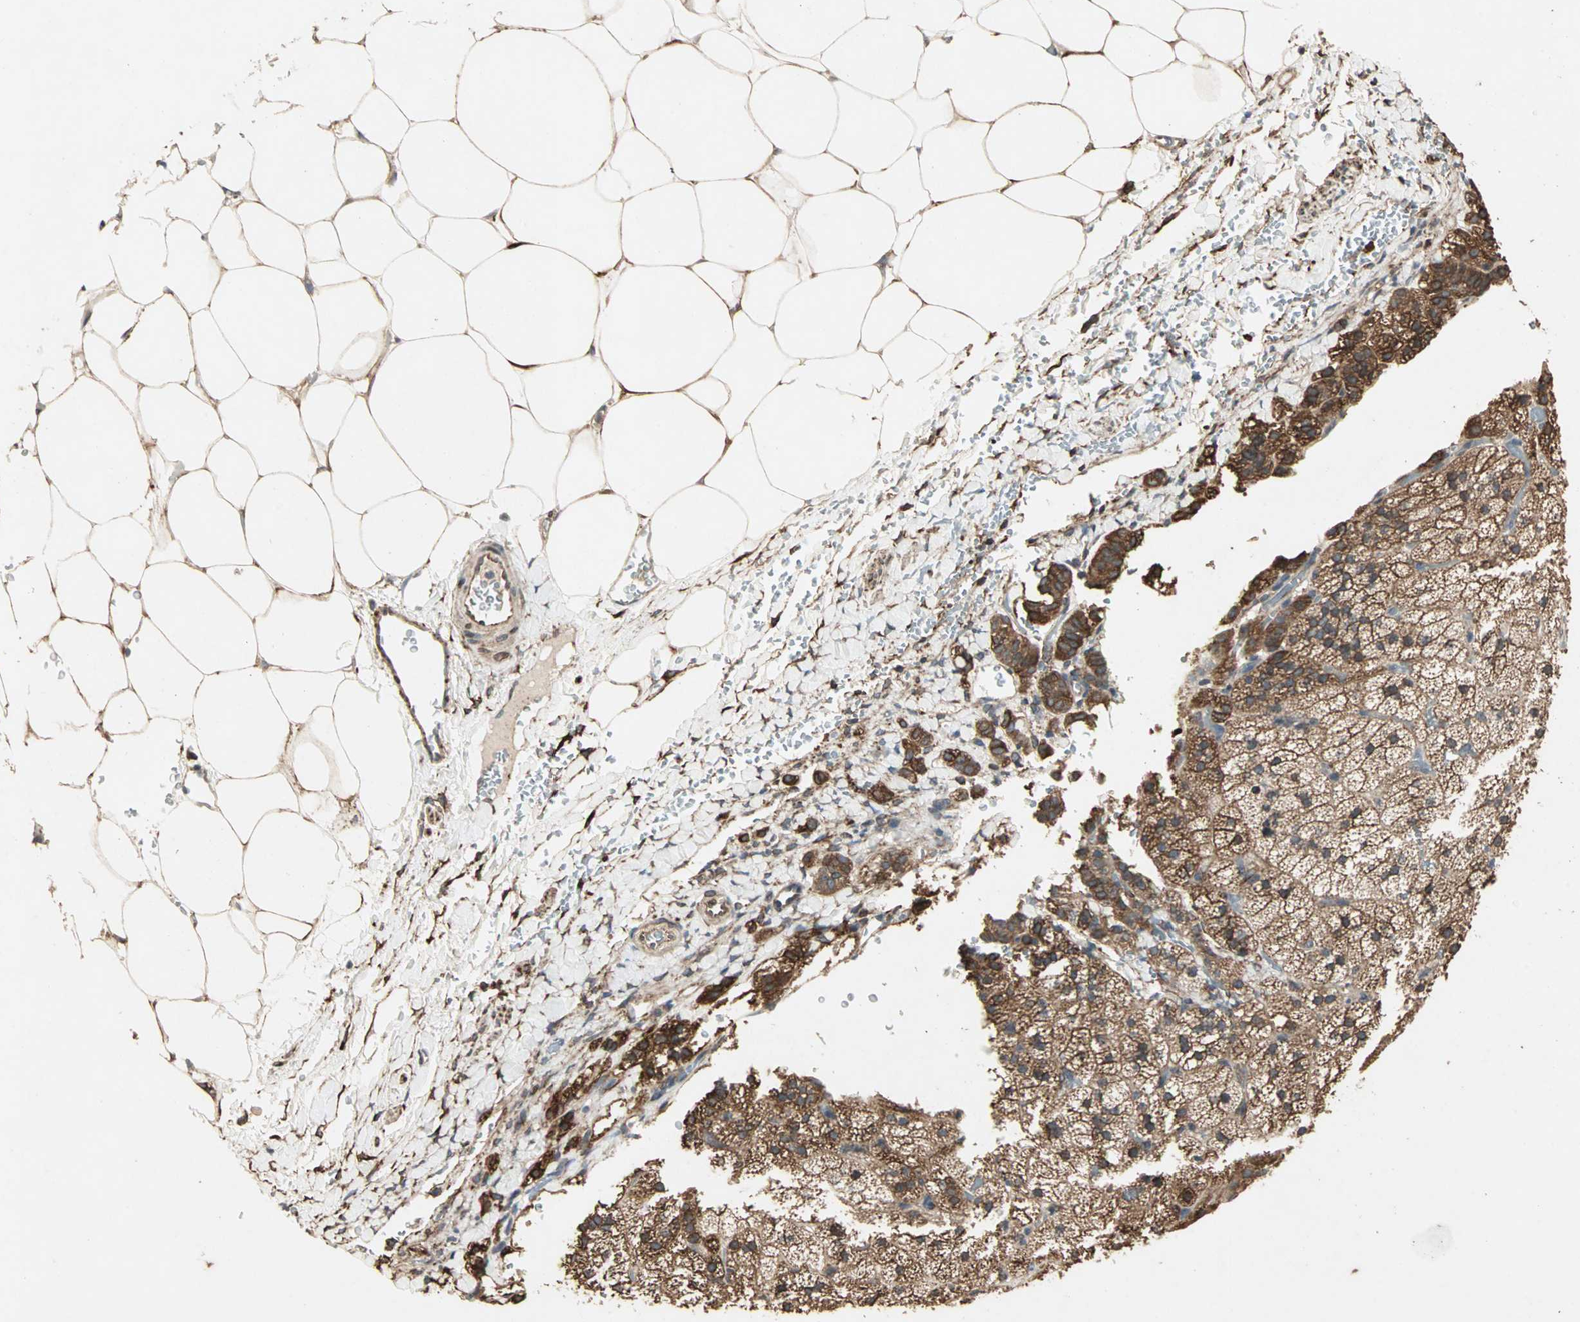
{"staining": {"intensity": "strong", "quantity": ">75%", "location": "cytoplasmic/membranous"}, "tissue": "adrenal gland", "cell_type": "Glandular cells", "image_type": "normal", "snomed": [{"axis": "morphology", "description": "Normal tissue, NOS"}, {"axis": "topography", "description": "Adrenal gland"}], "caption": "Immunohistochemistry image of normal adrenal gland stained for a protein (brown), which displays high levels of strong cytoplasmic/membranous staining in approximately >75% of glandular cells.", "gene": "TRPV4", "patient": {"sex": "male", "age": 35}}